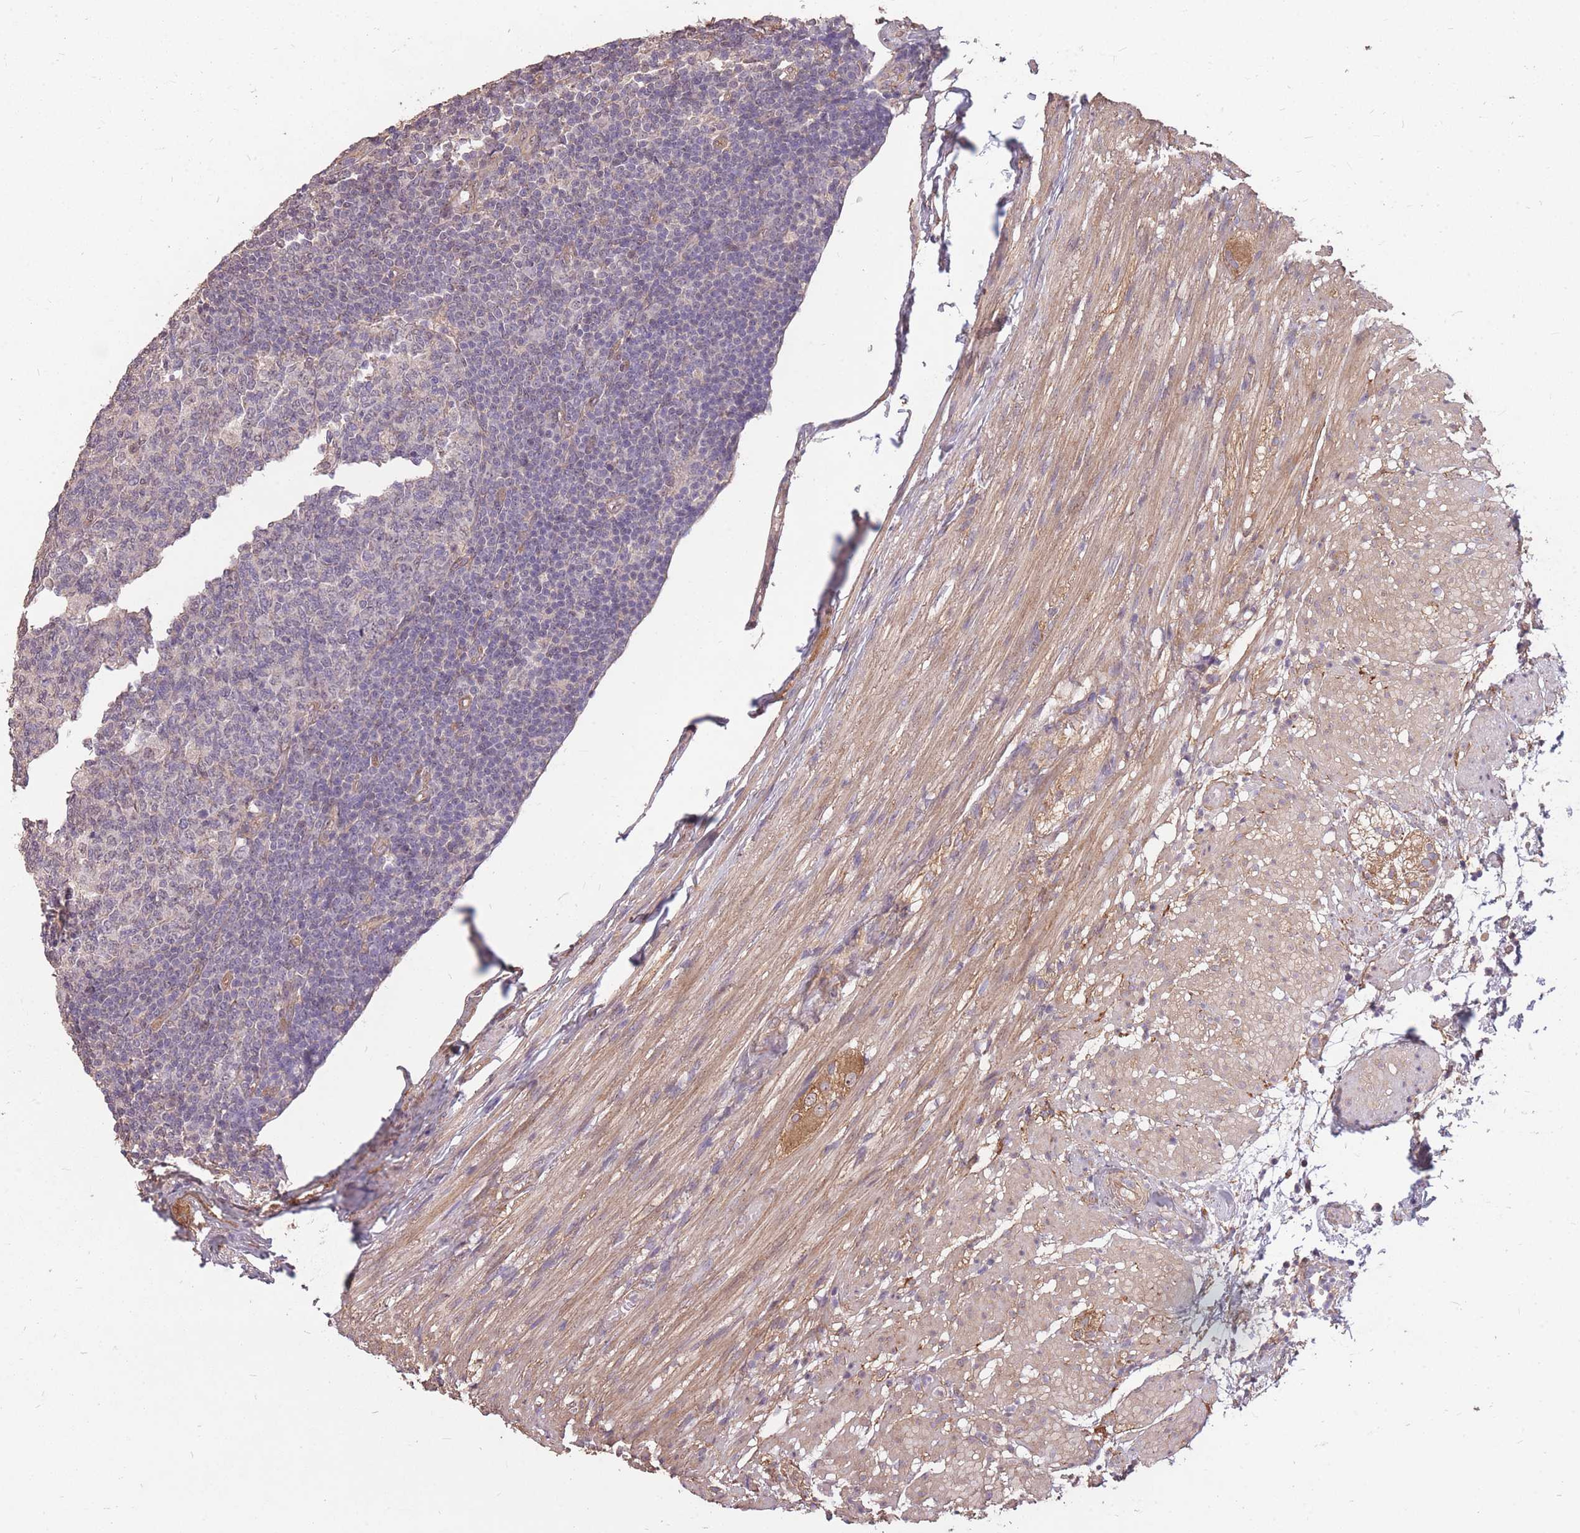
{"staining": {"intensity": "moderate", "quantity": ">75%", "location": "cytoplasmic/membranous"}, "tissue": "appendix", "cell_type": "Glandular cells", "image_type": "normal", "snomed": [{"axis": "morphology", "description": "Normal tissue, NOS"}, {"axis": "topography", "description": "Appendix"}], "caption": "A high-resolution photomicrograph shows immunohistochemistry staining of unremarkable appendix, which exhibits moderate cytoplasmic/membranous expression in approximately >75% of glandular cells.", "gene": "DYNC1LI2", "patient": {"sex": "male", "age": 83}}